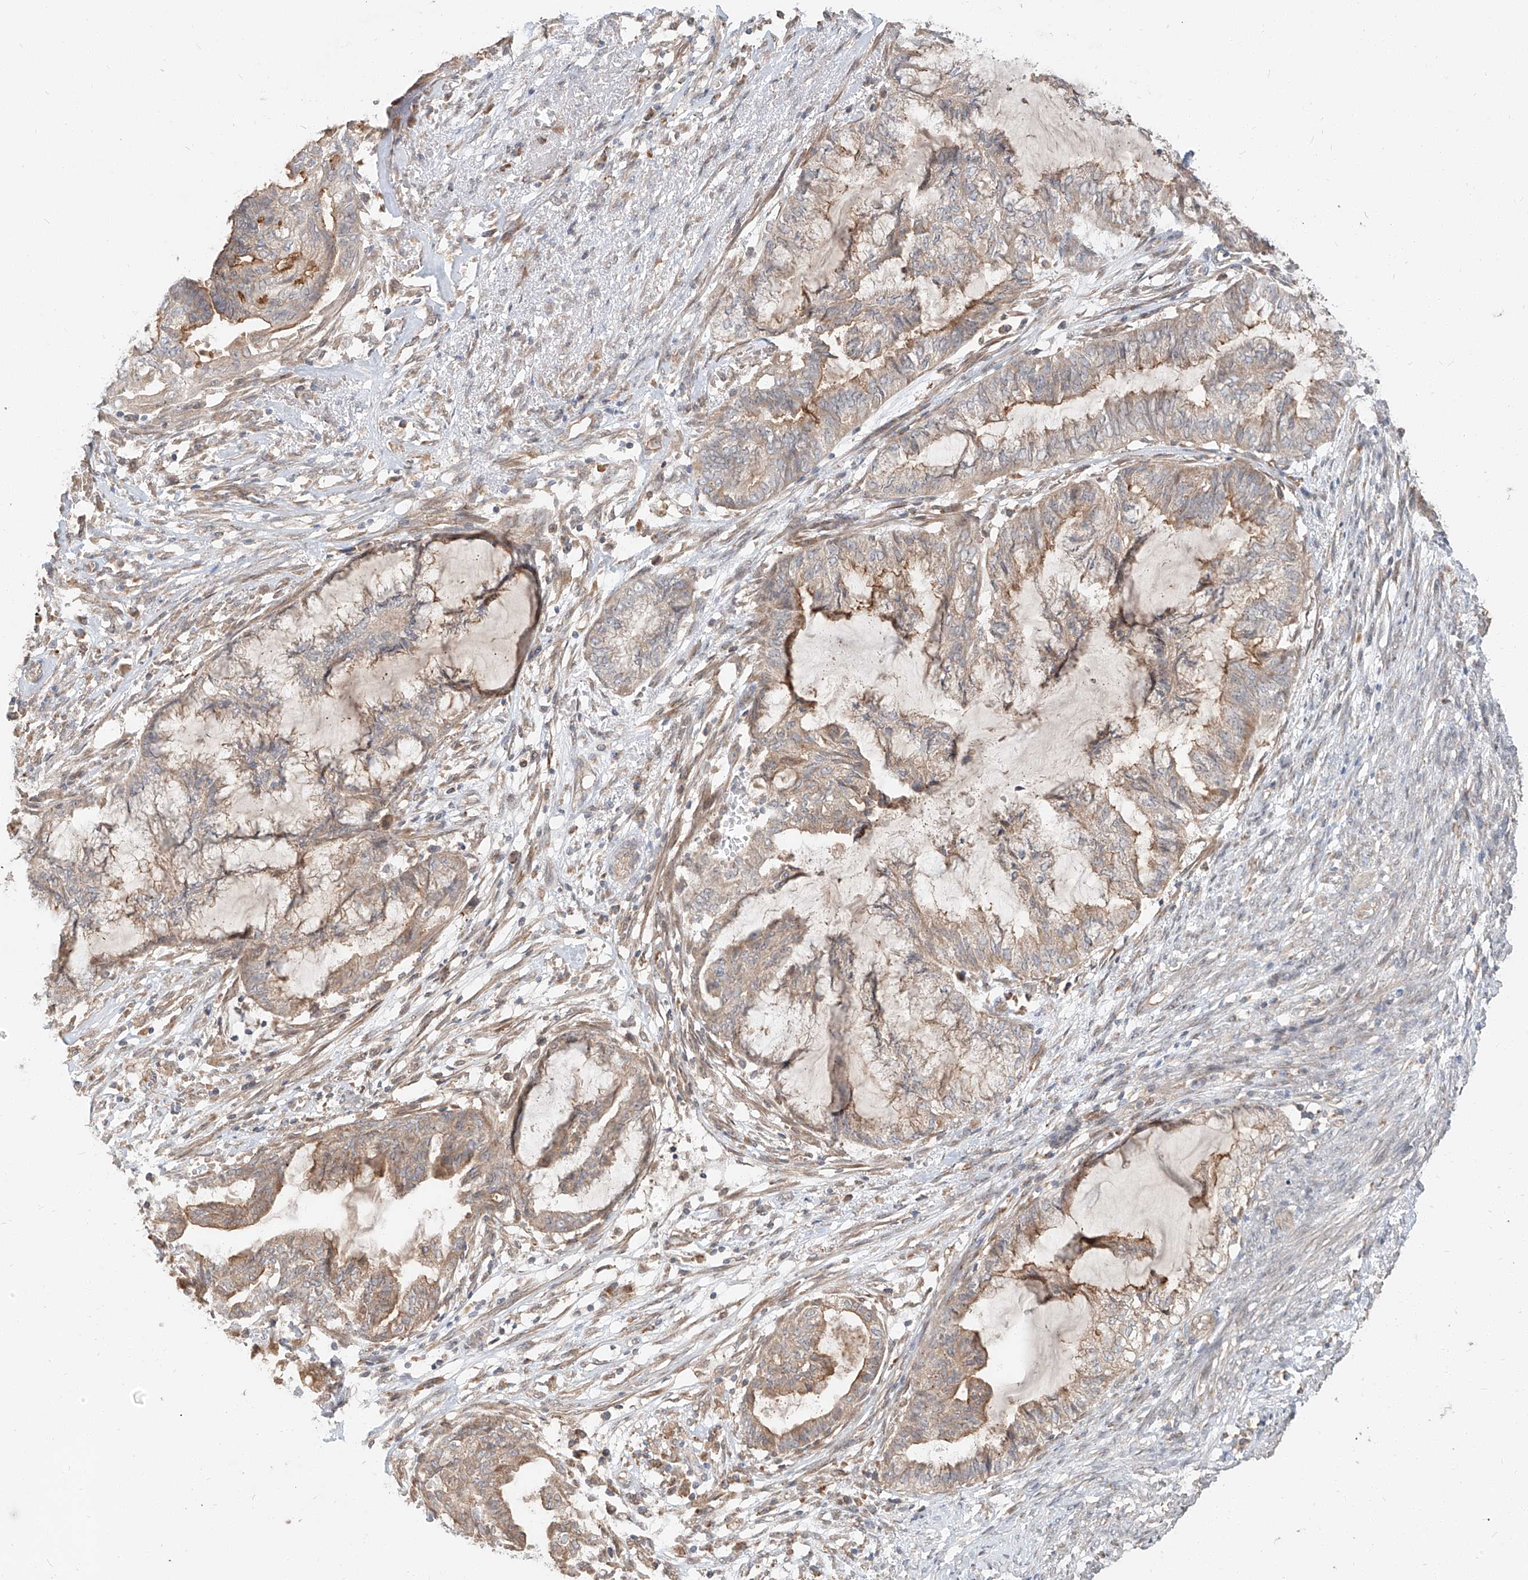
{"staining": {"intensity": "weak", "quantity": "25%-75%", "location": "cytoplasmic/membranous"}, "tissue": "endometrial cancer", "cell_type": "Tumor cells", "image_type": "cancer", "snomed": [{"axis": "morphology", "description": "Adenocarcinoma, NOS"}, {"axis": "topography", "description": "Endometrium"}], "caption": "Adenocarcinoma (endometrial) stained for a protein (brown) demonstrates weak cytoplasmic/membranous positive expression in approximately 25%-75% of tumor cells.", "gene": "STX19", "patient": {"sex": "female", "age": 86}}